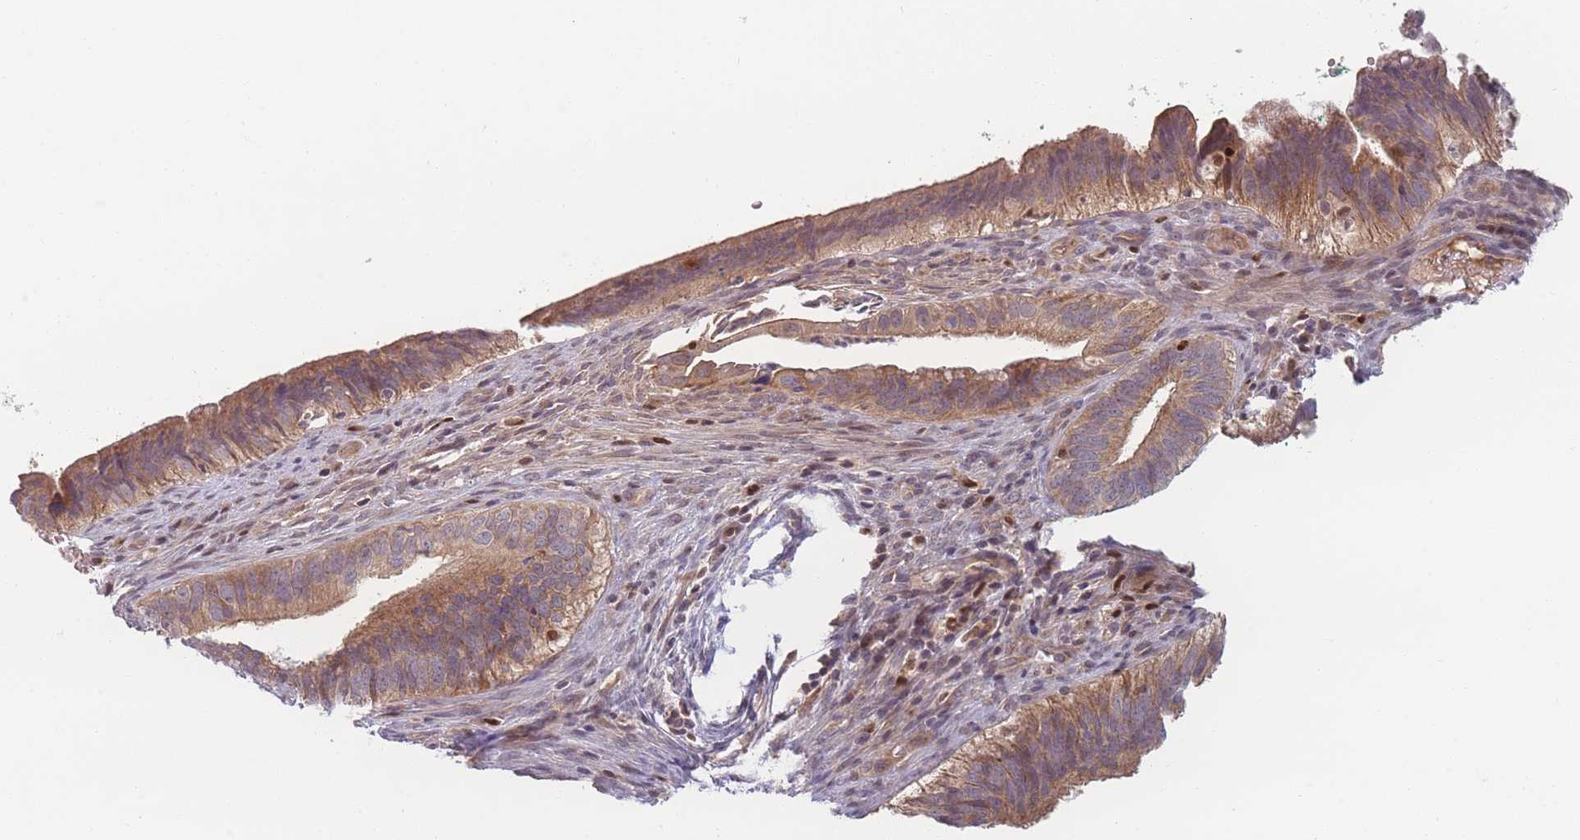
{"staining": {"intensity": "moderate", "quantity": ">75%", "location": "cytoplasmic/membranous"}, "tissue": "cervical cancer", "cell_type": "Tumor cells", "image_type": "cancer", "snomed": [{"axis": "morphology", "description": "Adenocarcinoma, NOS"}, {"axis": "topography", "description": "Cervix"}], "caption": "Cervical adenocarcinoma stained with IHC demonstrates moderate cytoplasmic/membranous expression in approximately >75% of tumor cells.", "gene": "FAM153A", "patient": {"sex": "female", "age": 42}}